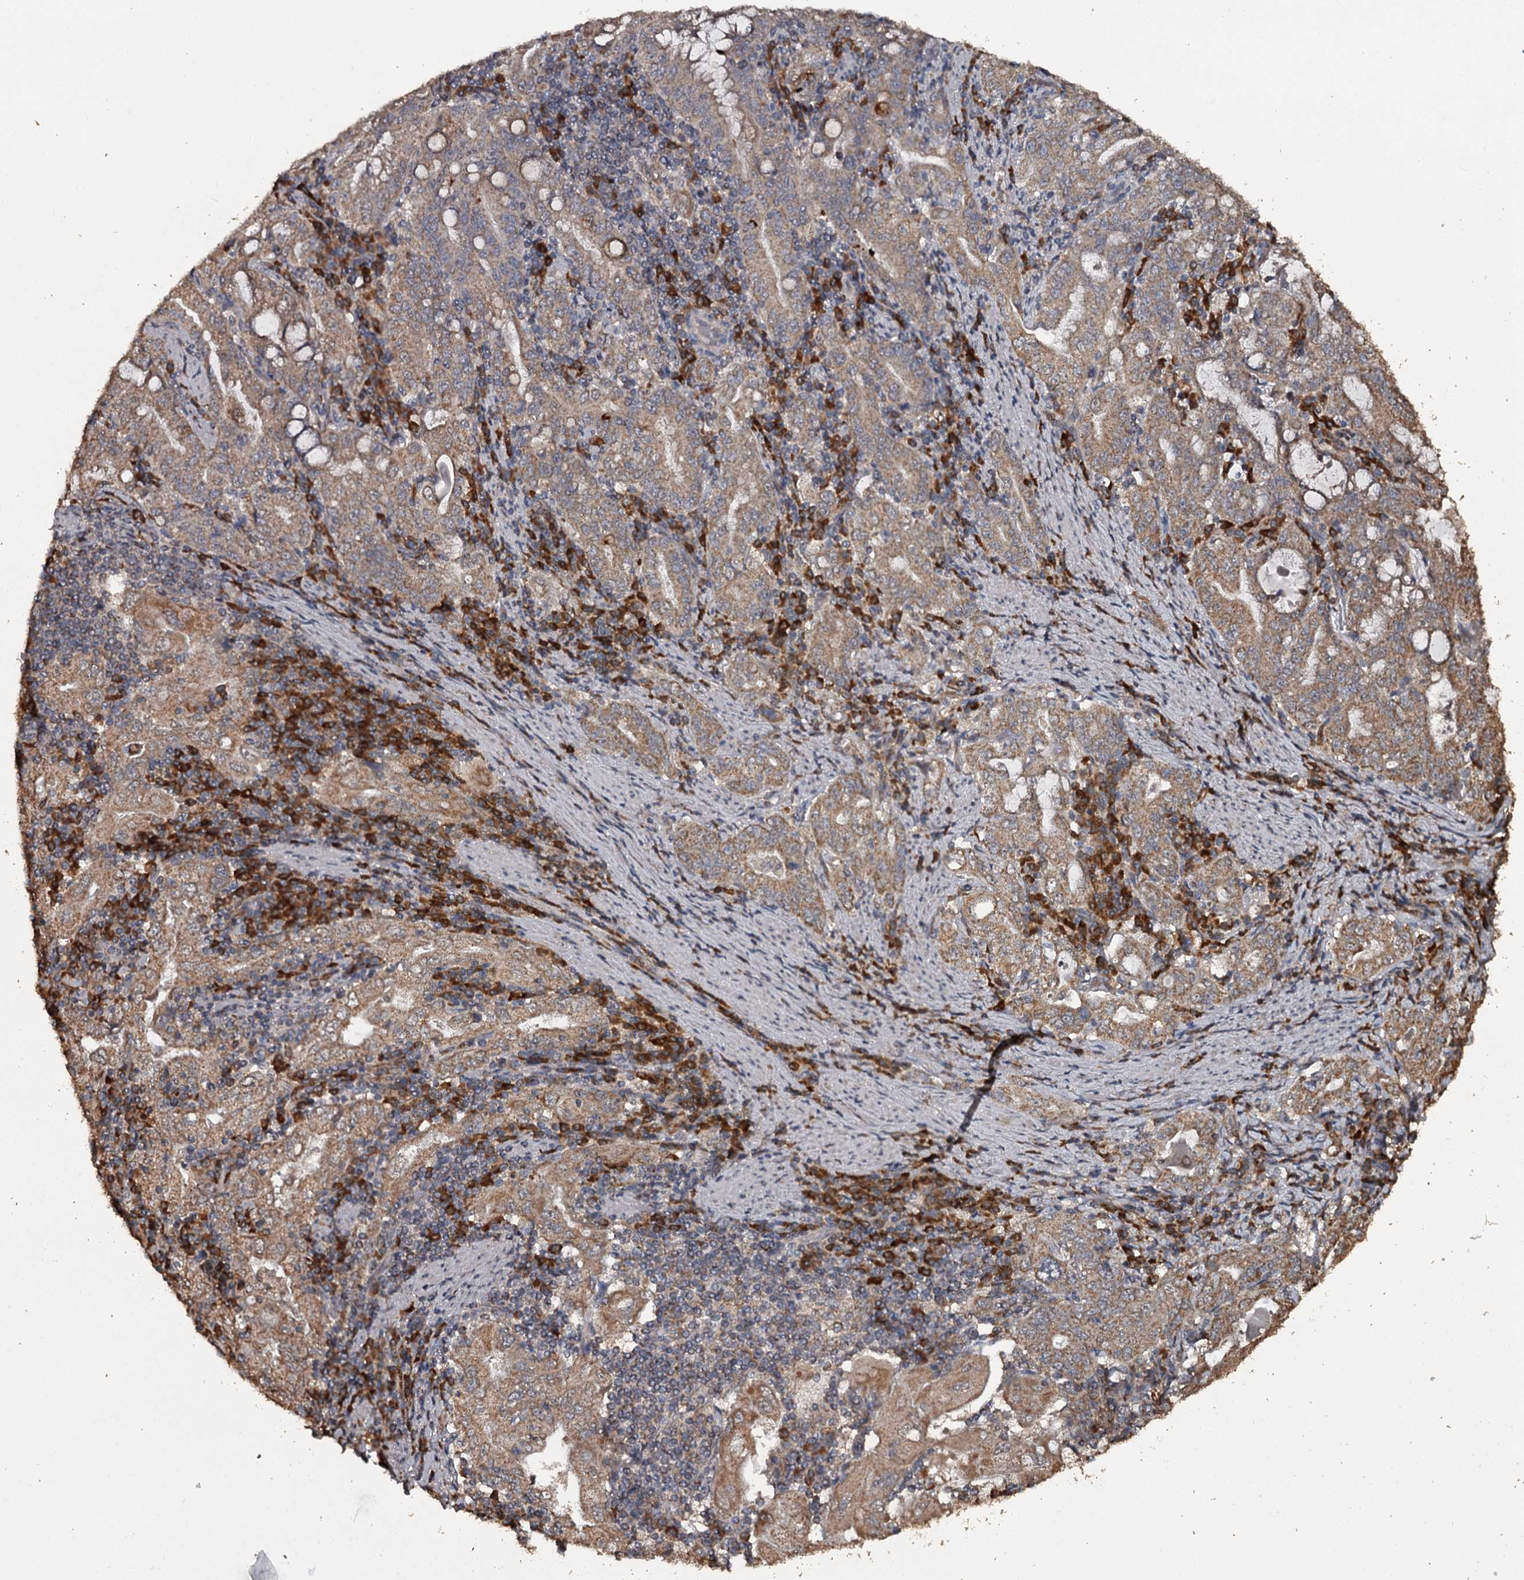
{"staining": {"intensity": "moderate", "quantity": ">75%", "location": "cytoplasmic/membranous"}, "tissue": "stomach cancer", "cell_type": "Tumor cells", "image_type": "cancer", "snomed": [{"axis": "morphology", "description": "Normal tissue, NOS"}, {"axis": "morphology", "description": "Adenocarcinoma, NOS"}, {"axis": "topography", "description": "Esophagus"}, {"axis": "topography", "description": "Stomach, upper"}, {"axis": "topography", "description": "Peripheral nerve tissue"}], "caption": "Immunohistochemistry staining of stomach cancer, which exhibits medium levels of moderate cytoplasmic/membranous positivity in approximately >75% of tumor cells indicating moderate cytoplasmic/membranous protein expression. The staining was performed using DAB (brown) for protein detection and nuclei were counterstained in hematoxylin (blue).", "gene": "WIPI1", "patient": {"sex": "male", "age": 62}}